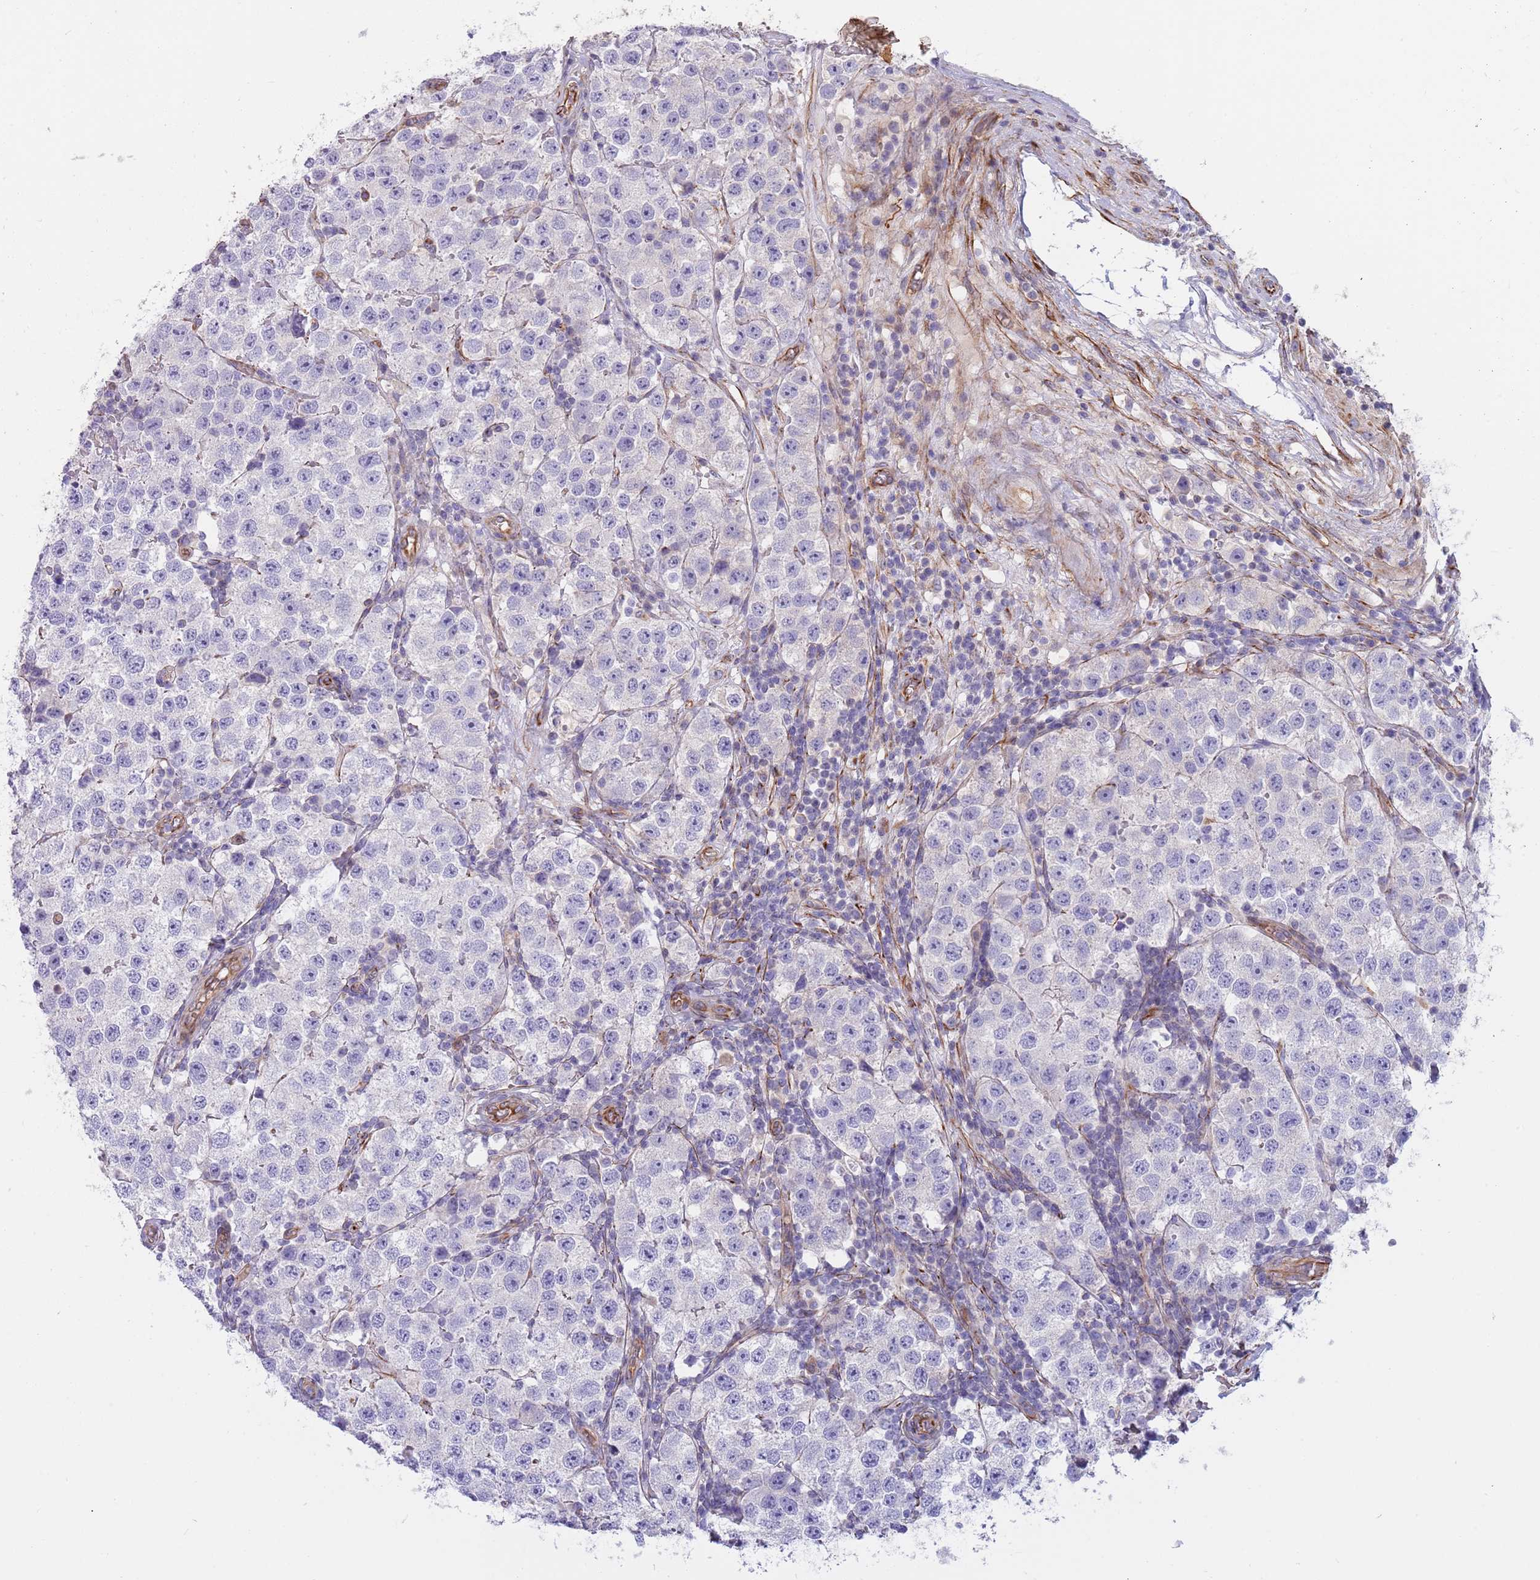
{"staining": {"intensity": "negative", "quantity": "none", "location": "none"}, "tissue": "testis cancer", "cell_type": "Tumor cells", "image_type": "cancer", "snomed": [{"axis": "morphology", "description": "Seminoma, NOS"}, {"axis": "topography", "description": "Testis"}], "caption": "This is an IHC micrograph of human testis cancer (seminoma). There is no staining in tumor cells.", "gene": "MOGAT1", "patient": {"sex": "male", "age": 34}}